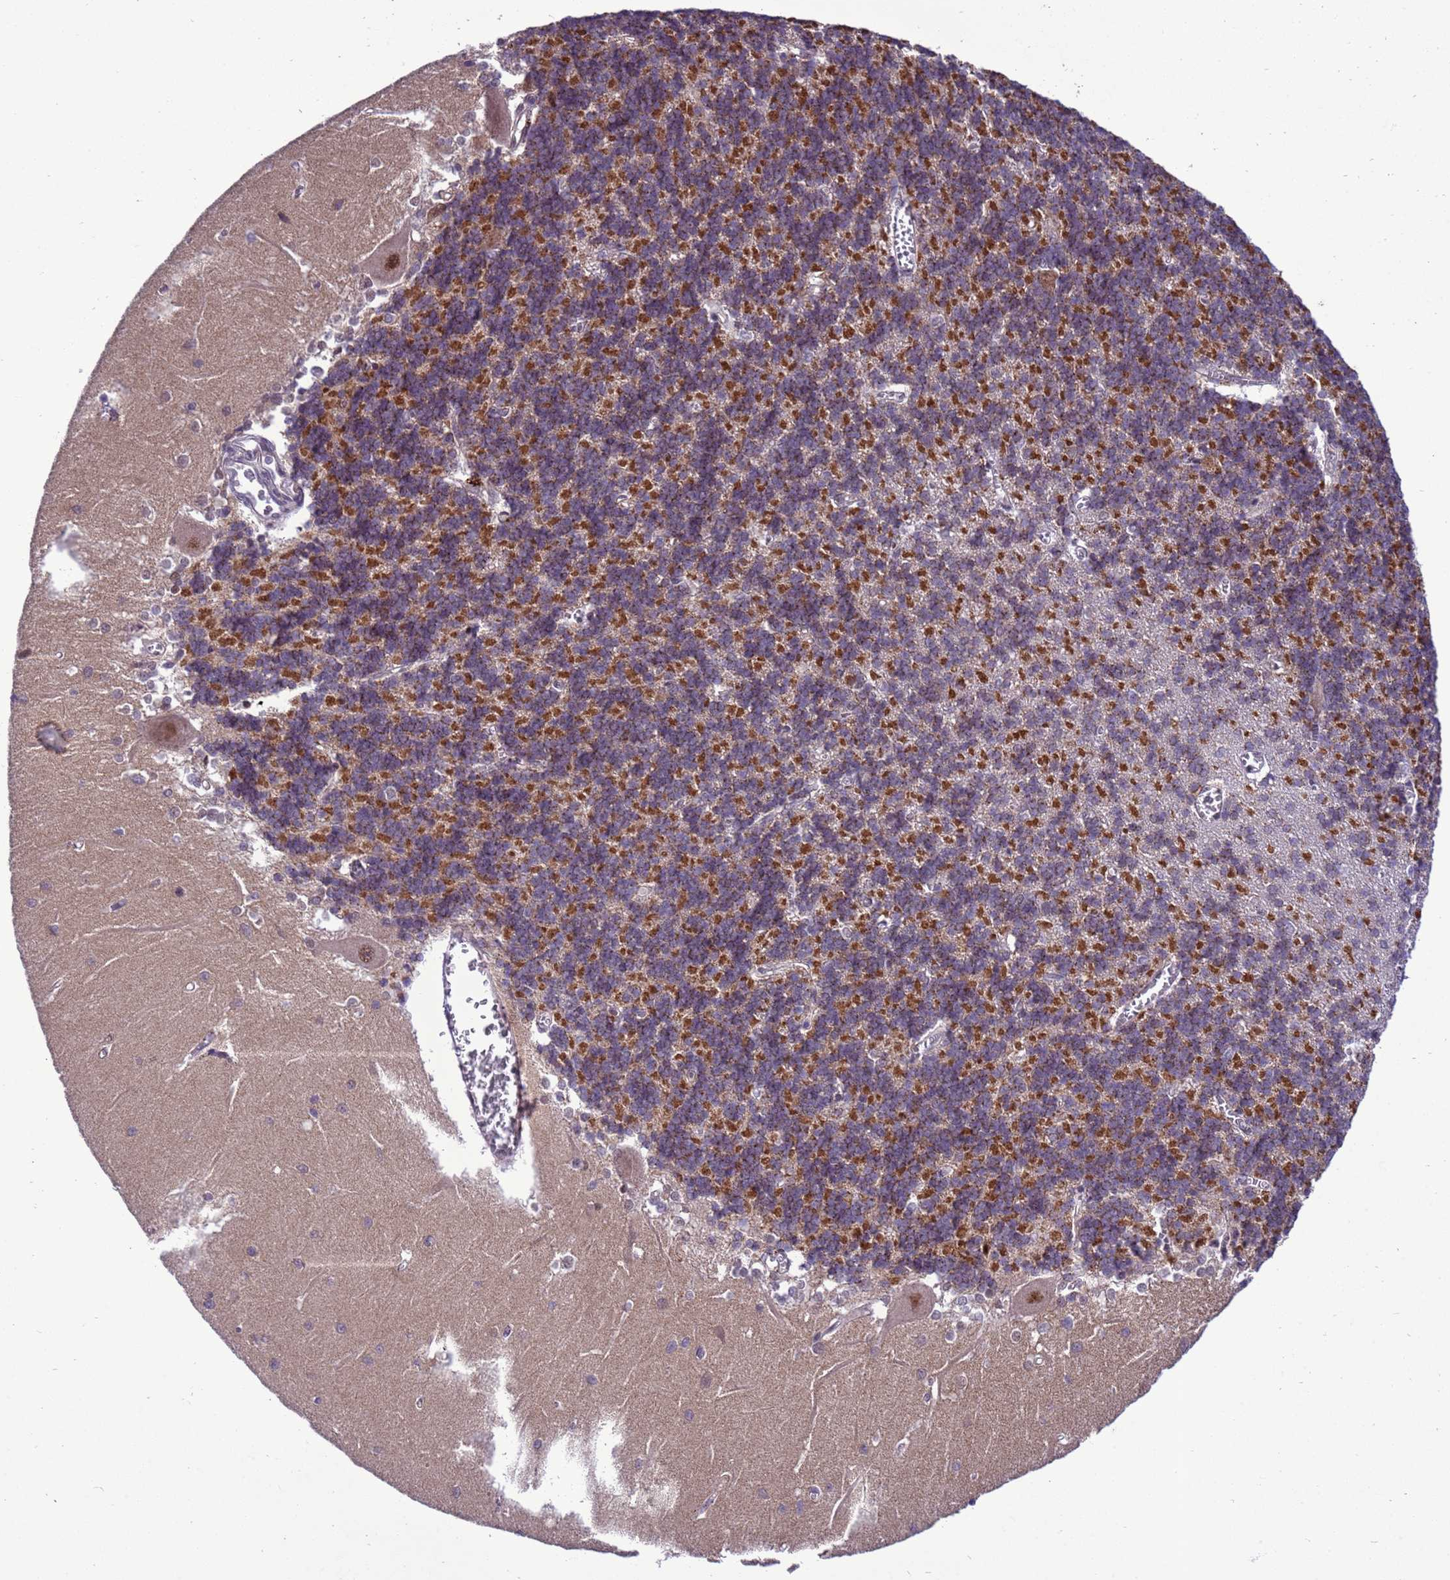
{"staining": {"intensity": "moderate", "quantity": "25%-75%", "location": "cytoplasmic/membranous"}, "tissue": "cerebellum", "cell_type": "Cells in granular layer", "image_type": "normal", "snomed": [{"axis": "morphology", "description": "Normal tissue, NOS"}, {"axis": "topography", "description": "Cerebellum"}], "caption": "Immunohistochemical staining of benign cerebellum exhibits 25%-75% levels of moderate cytoplasmic/membranous protein expression in approximately 25%-75% of cells in granular layer. (IHC, brightfield microscopy, high magnification).", "gene": "RASD1", "patient": {"sex": "male", "age": 37}}